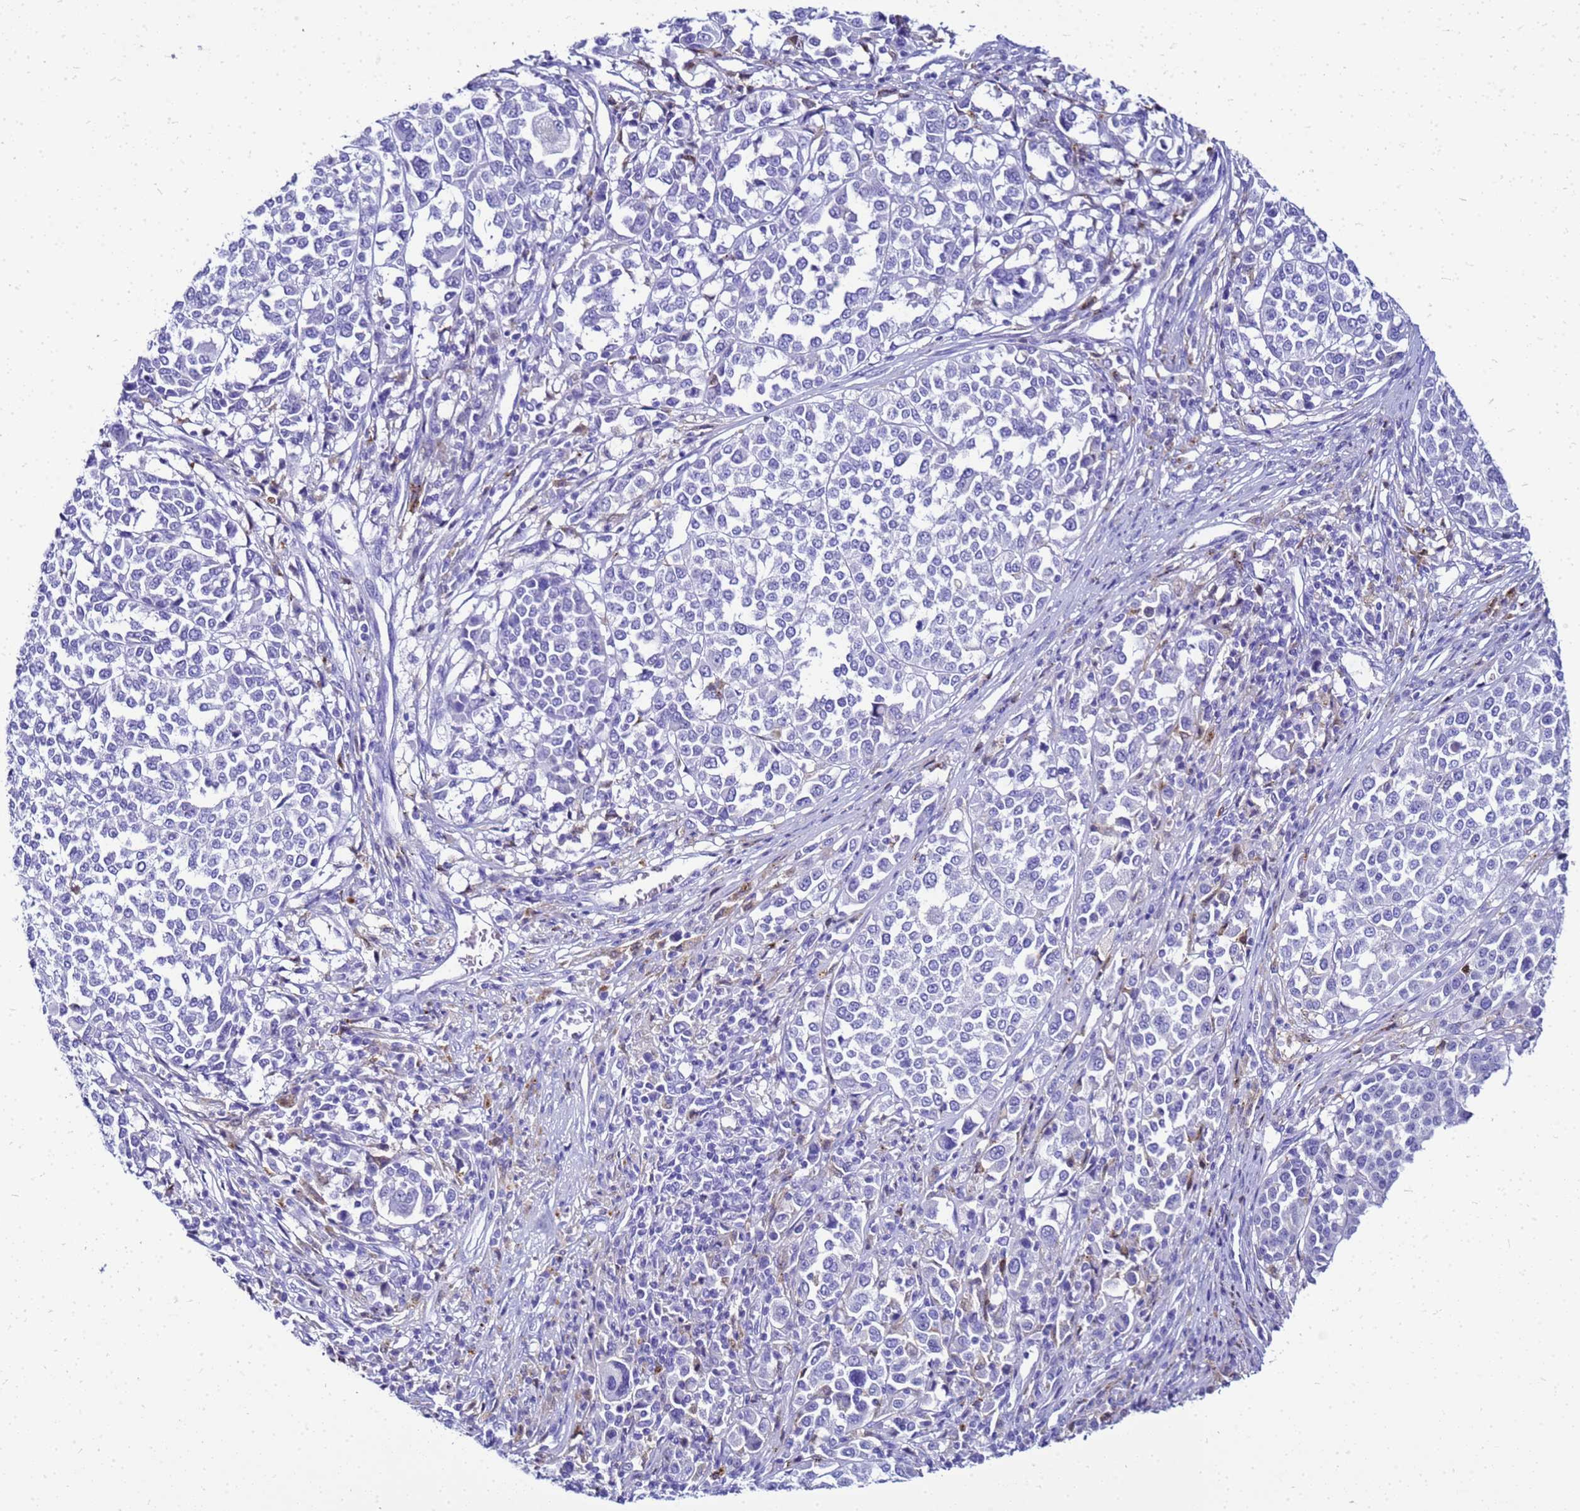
{"staining": {"intensity": "negative", "quantity": "none", "location": "none"}, "tissue": "melanoma", "cell_type": "Tumor cells", "image_type": "cancer", "snomed": [{"axis": "morphology", "description": "Malignant melanoma, Metastatic site"}, {"axis": "topography", "description": "Lymph node"}], "caption": "Immunohistochemistry (IHC) of melanoma shows no positivity in tumor cells.", "gene": "CSTA", "patient": {"sex": "male", "age": 44}}